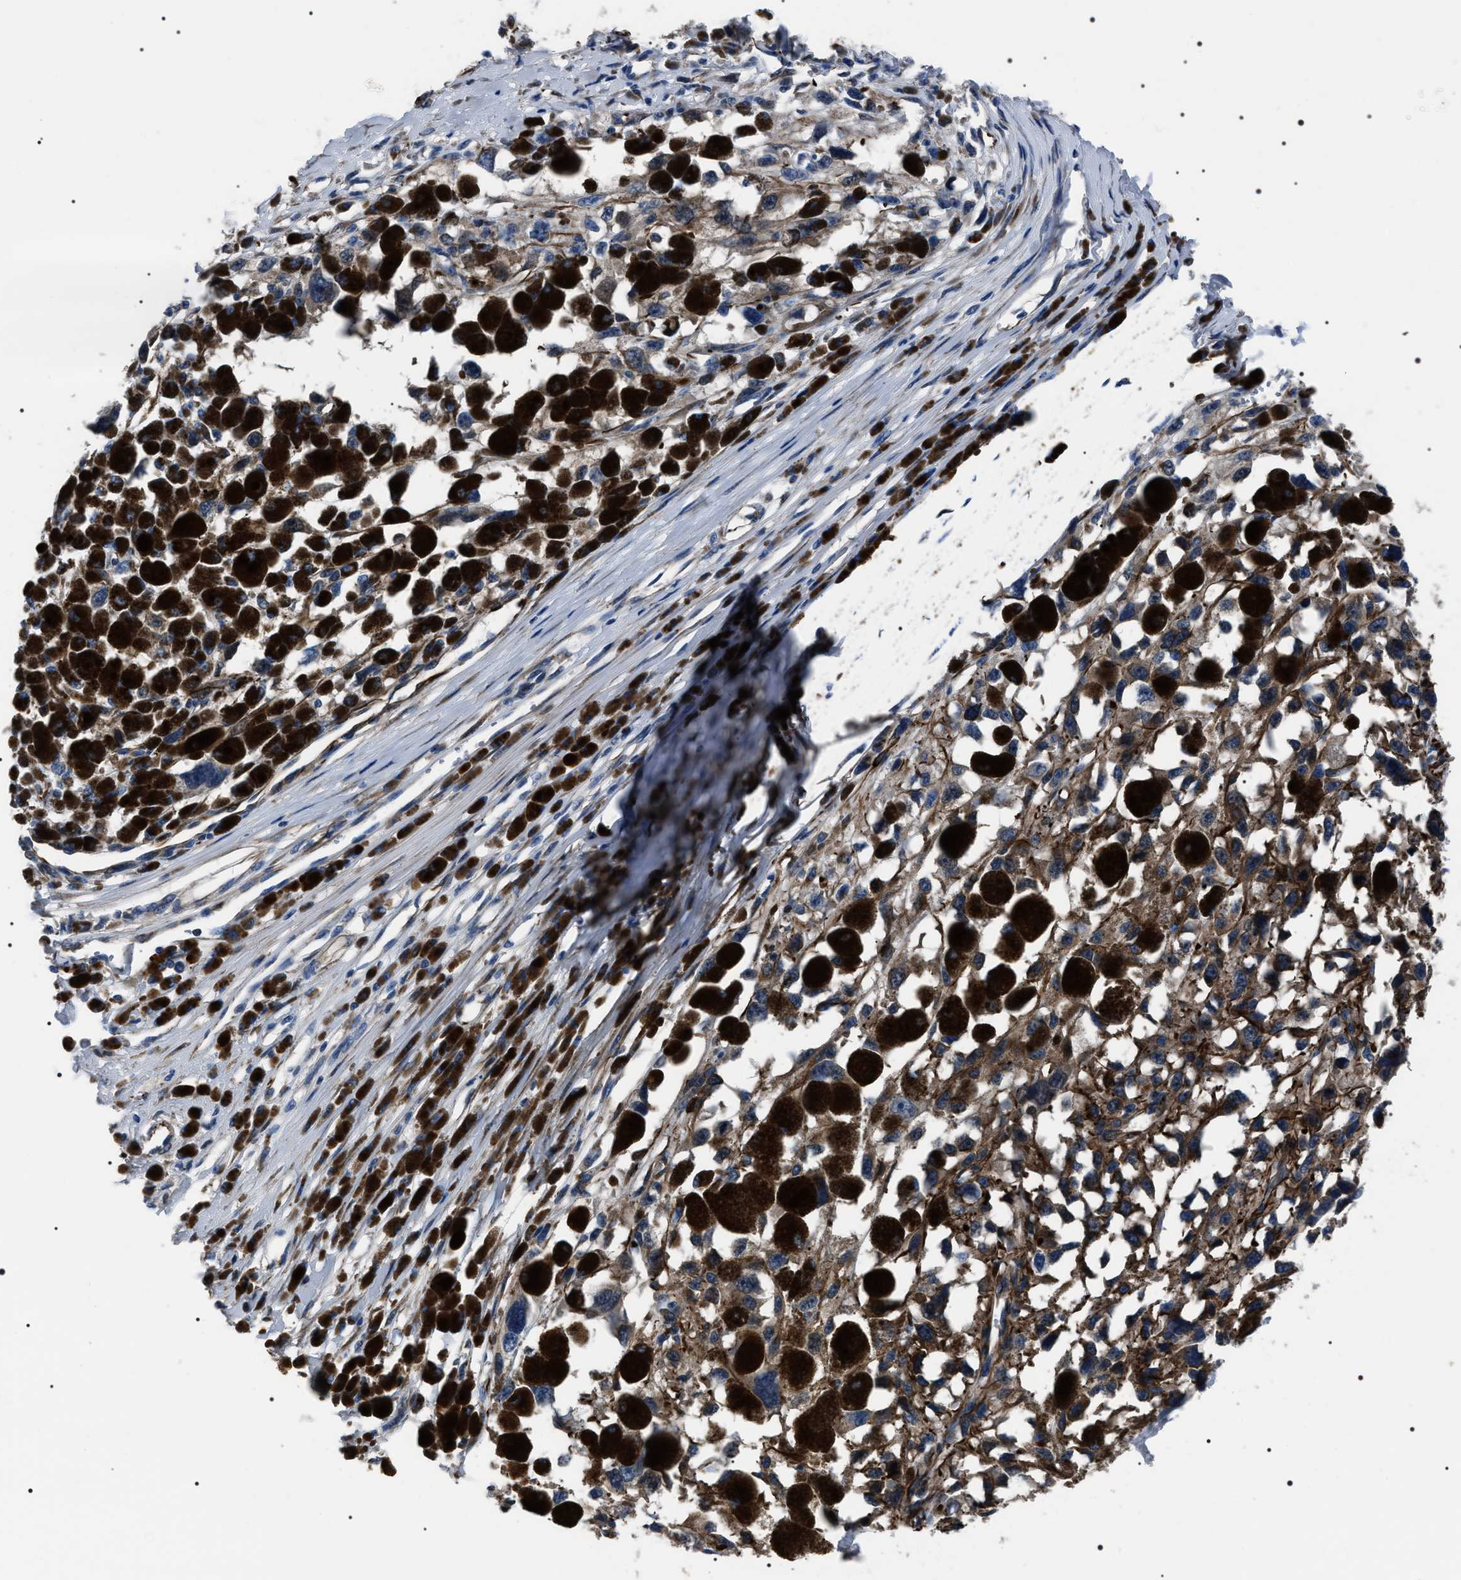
{"staining": {"intensity": "weak", "quantity": ">75%", "location": "cytoplasmic/membranous"}, "tissue": "melanoma", "cell_type": "Tumor cells", "image_type": "cancer", "snomed": [{"axis": "morphology", "description": "Malignant melanoma, Metastatic site"}, {"axis": "topography", "description": "Lymph node"}], "caption": "High-magnification brightfield microscopy of melanoma stained with DAB (brown) and counterstained with hematoxylin (blue). tumor cells exhibit weak cytoplasmic/membranous expression is appreciated in approximately>75% of cells.", "gene": "BAG2", "patient": {"sex": "male", "age": 59}}